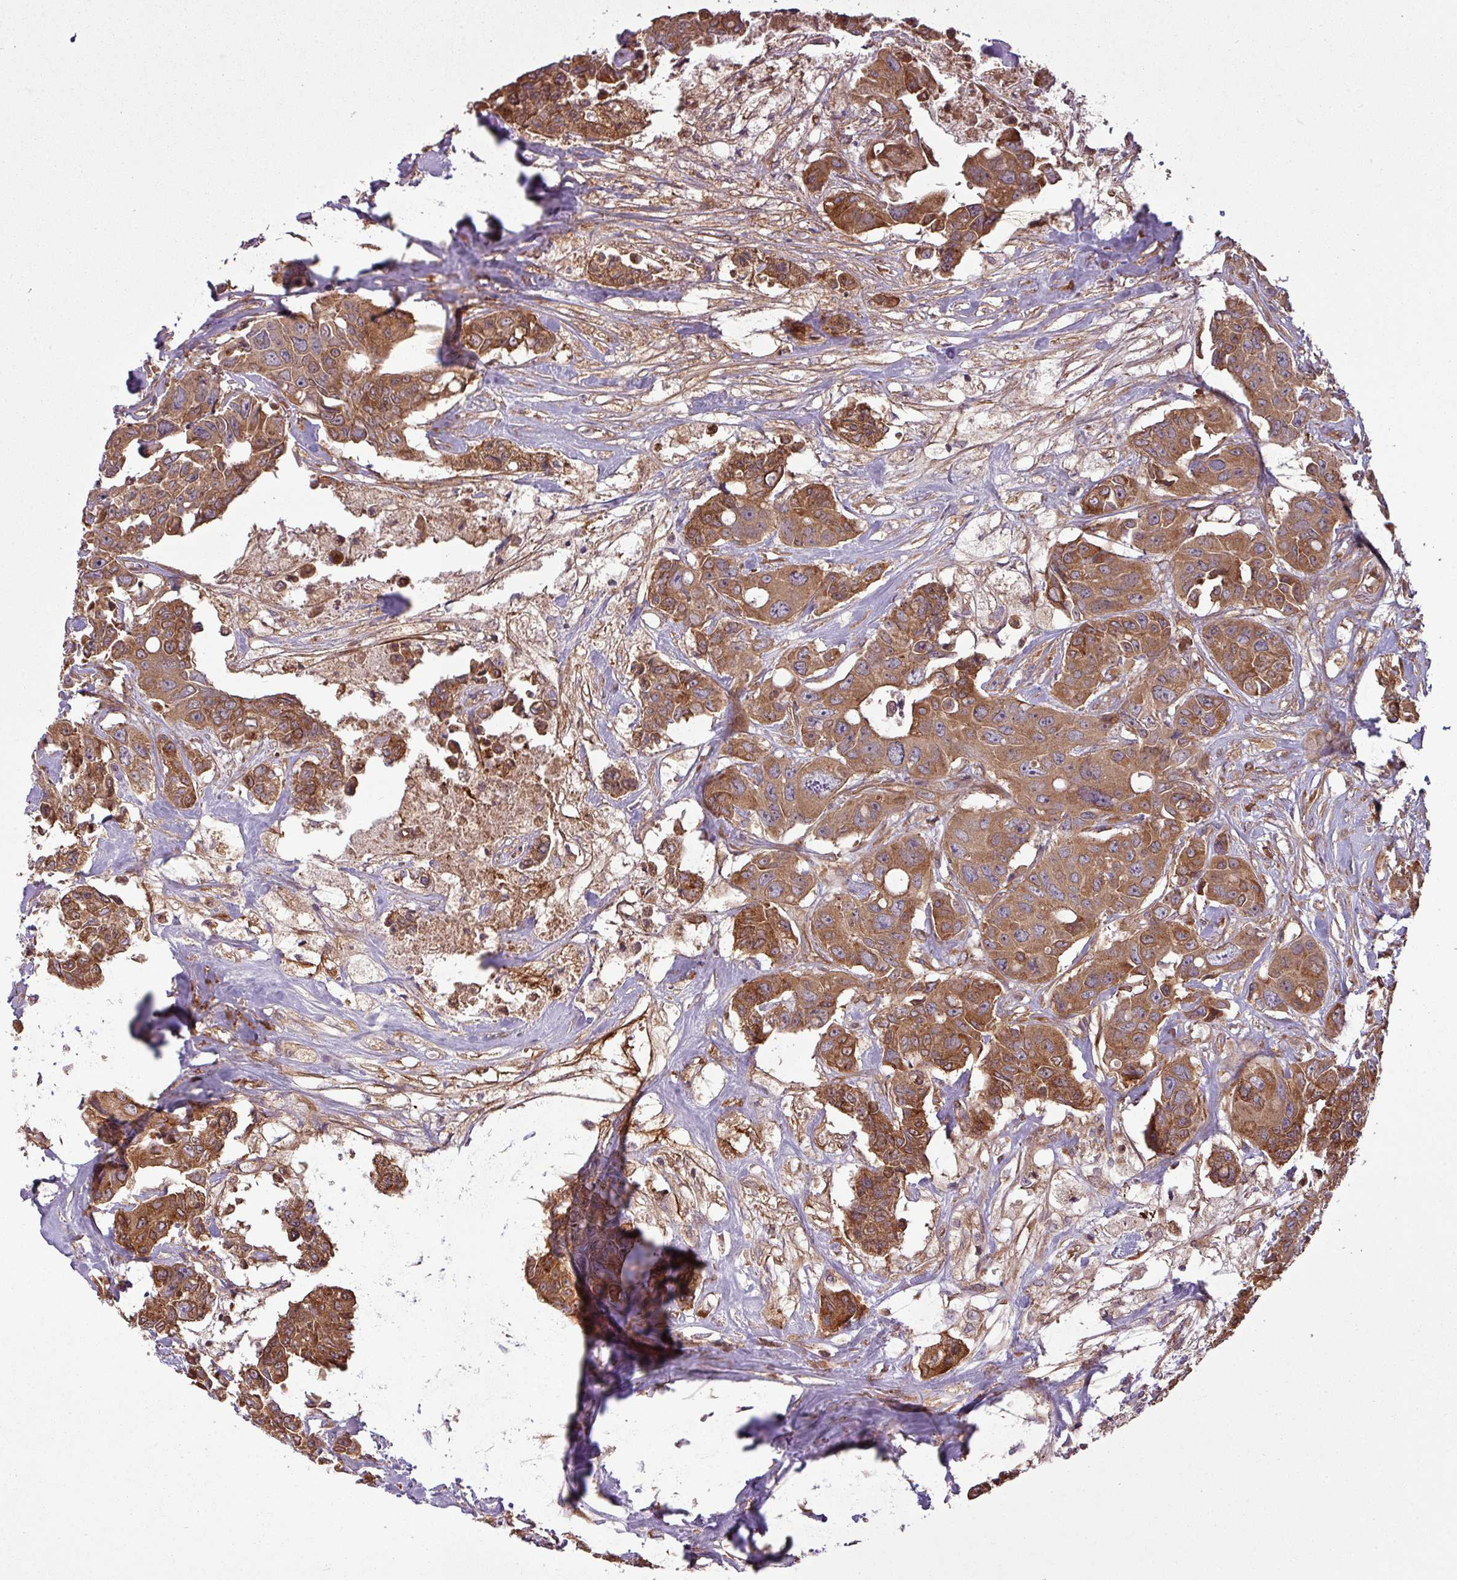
{"staining": {"intensity": "moderate", "quantity": ">75%", "location": "cytoplasmic/membranous"}, "tissue": "colorectal cancer", "cell_type": "Tumor cells", "image_type": "cancer", "snomed": [{"axis": "morphology", "description": "Adenocarcinoma, NOS"}, {"axis": "topography", "description": "Rectum"}], "caption": "Protein analysis of colorectal adenocarcinoma tissue reveals moderate cytoplasmic/membranous positivity in approximately >75% of tumor cells. Using DAB (brown) and hematoxylin (blue) stains, captured at high magnification using brightfield microscopy.", "gene": "SNRNP25", "patient": {"sex": "male", "age": 87}}